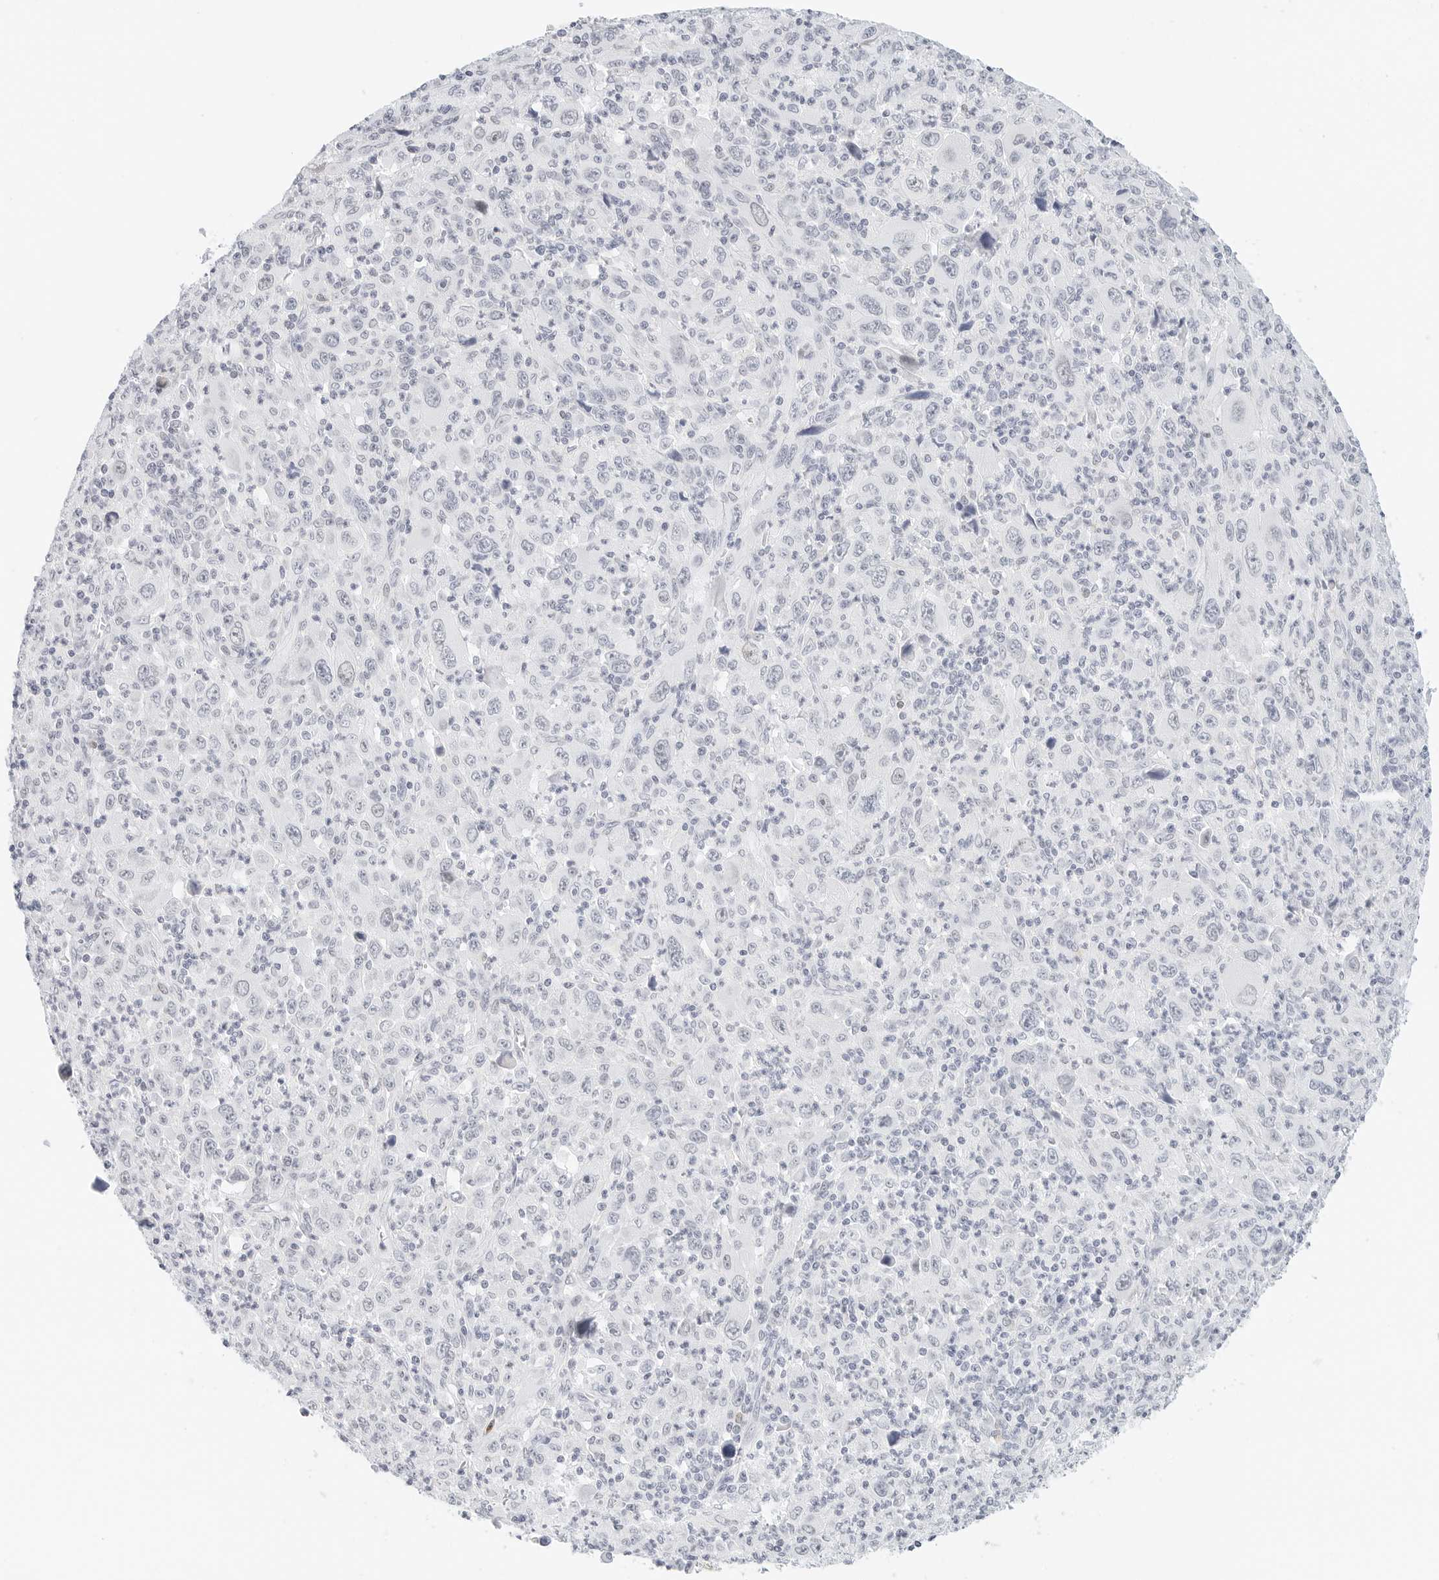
{"staining": {"intensity": "negative", "quantity": "none", "location": "none"}, "tissue": "melanoma", "cell_type": "Tumor cells", "image_type": "cancer", "snomed": [{"axis": "morphology", "description": "Malignant melanoma, Metastatic site"}, {"axis": "topography", "description": "Skin"}], "caption": "The photomicrograph demonstrates no staining of tumor cells in melanoma. (DAB (3,3'-diaminobenzidine) IHC with hematoxylin counter stain).", "gene": "CD22", "patient": {"sex": "female", "age": 56}}